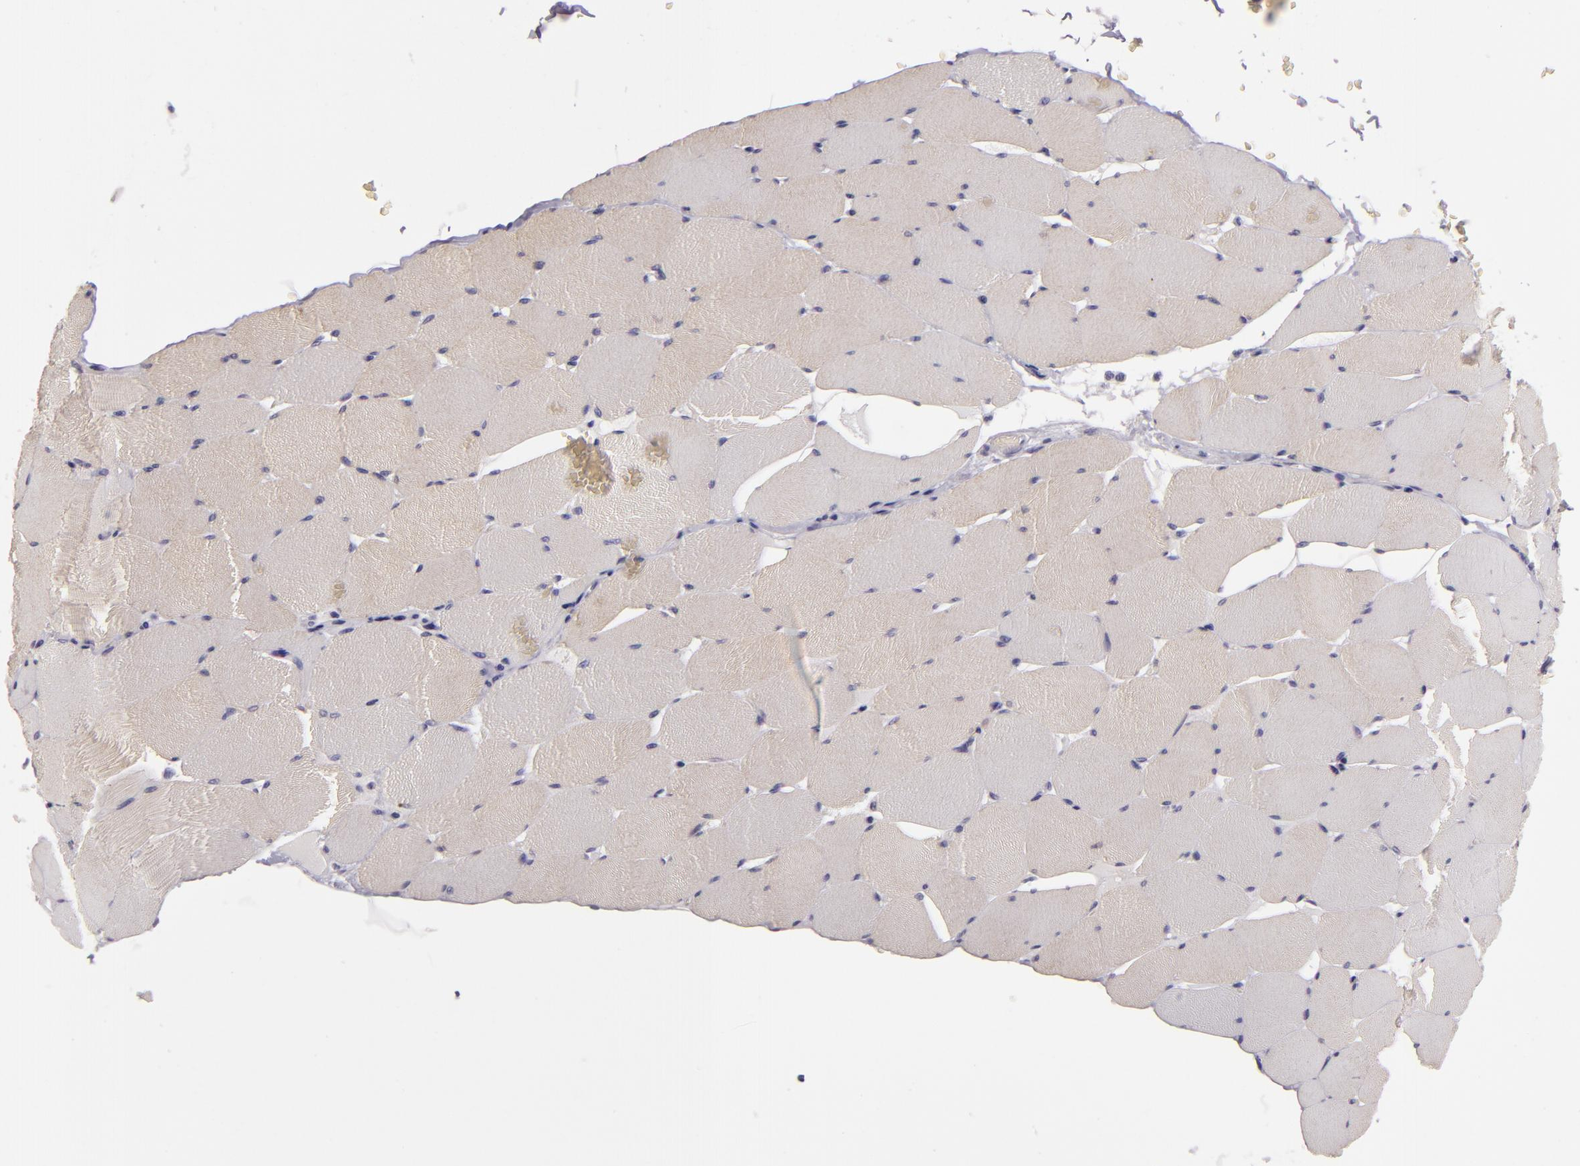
{"staining": {"intensity": "weak", "quantity": ">75%", "location": "cytoplasmic/membranous"}, "tissue": "skeletal muscle", "cell_type": "Myocytes", "image_type": "normal", "snomed": [{"axis": "morphology", "description": "Normal tissue, NOS"}, {"axis": "topography", "description": "Skeletal muscle"}], "caption": "DAB (3,3'-diaminobenzidine) immunohistochemical staining of unremarkable human skeletal muscle demonstrates weak cytoplasmic/membranous protein staining in approximately >75% of myocytes. The staining was performed using DAB (3,3'-diaminobenzidine) to visualize the protein expression in brown, while the nuclei were stained in blue with hematoxylin (Magnification: 20x).", "gene": "EGFL6", "patient": {"sex": "male", "age": 62}}